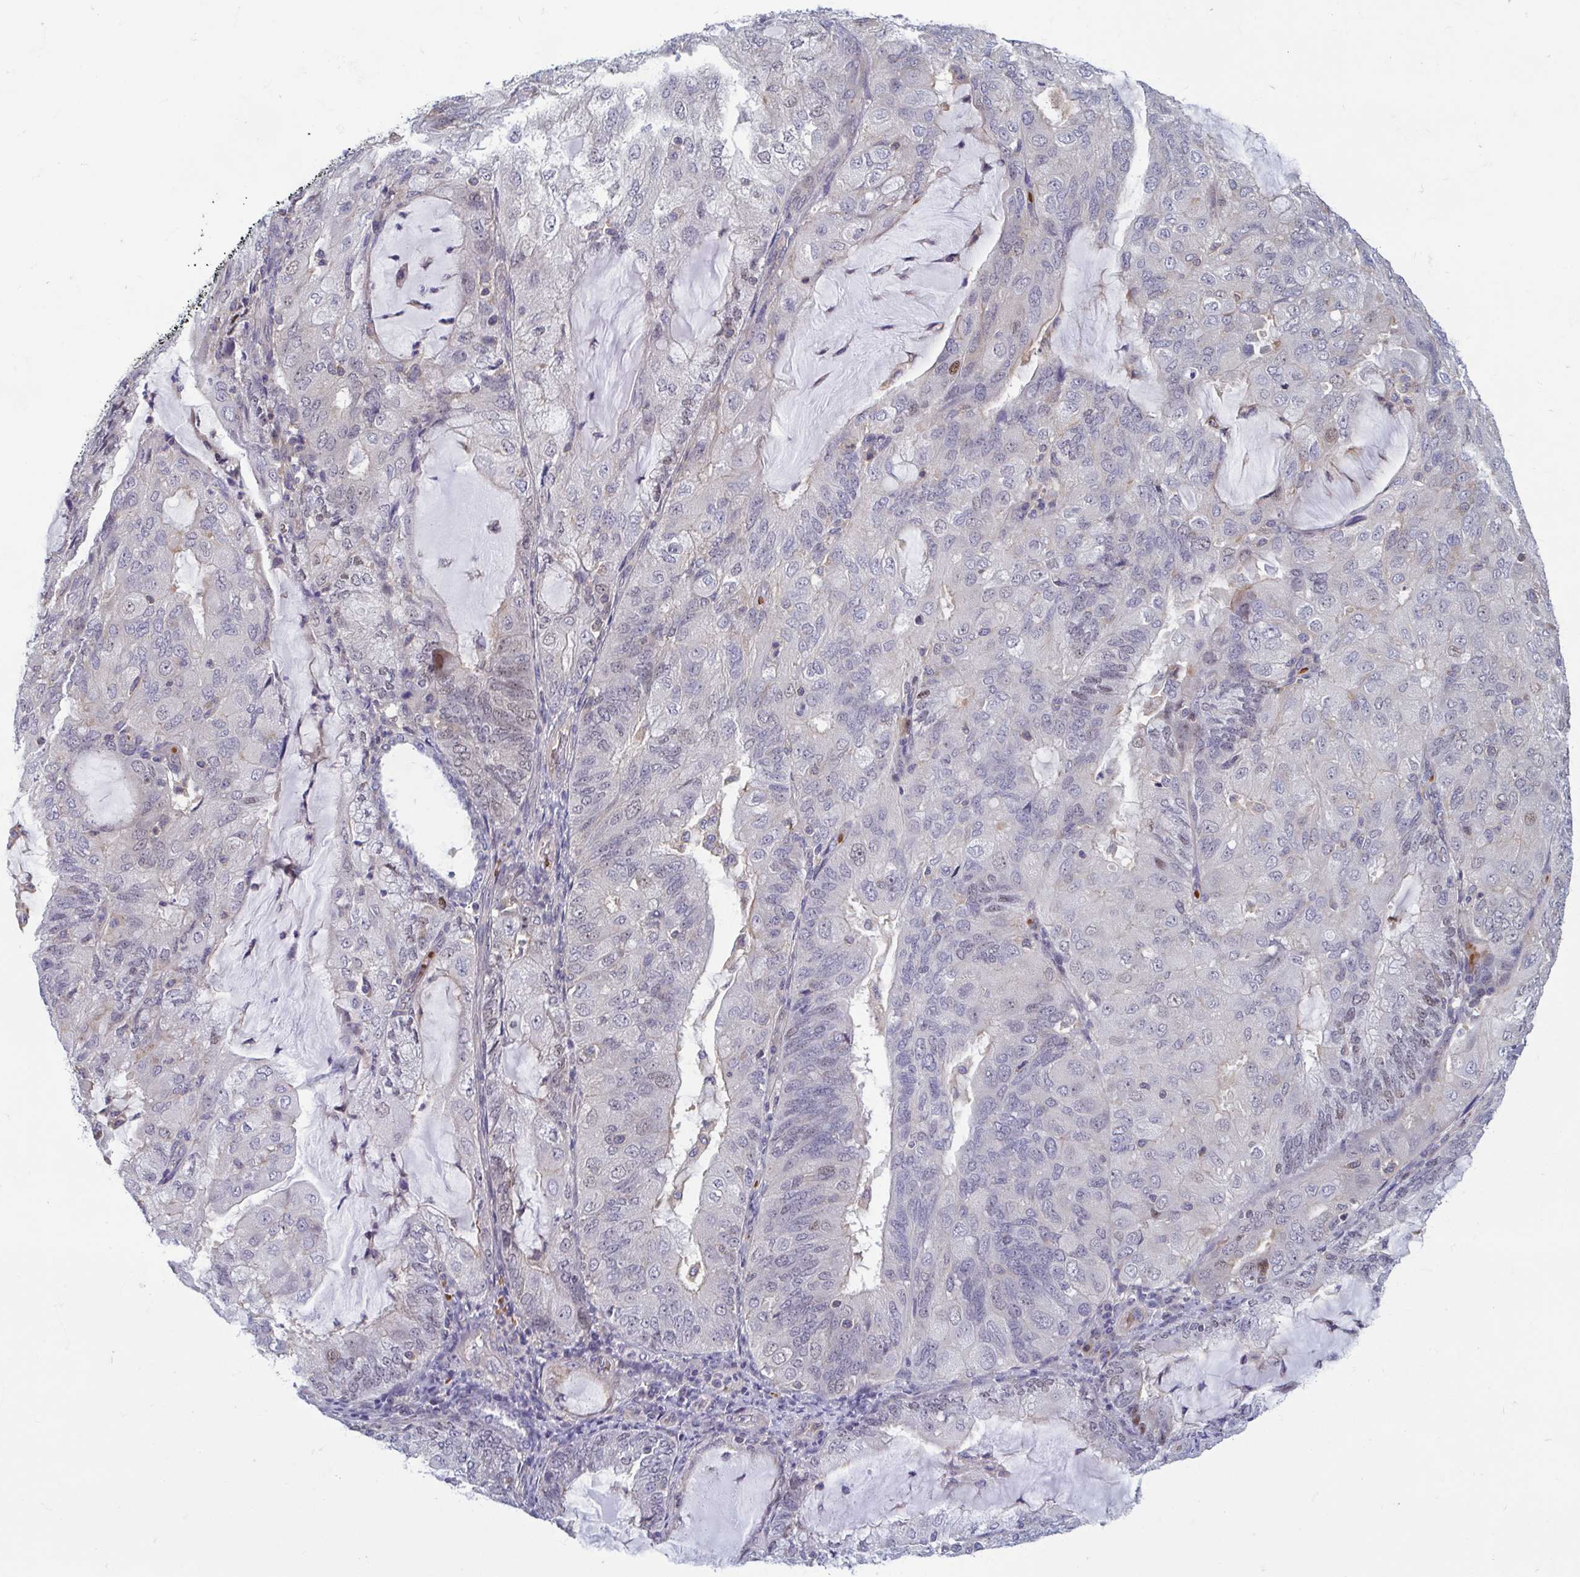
{"staining": {"intensity": "negative", "quantity": "none", "location": "none"}, "tissue": "endometrial cancer", "cell_type": "Tumor cells", "image_type": "cancer", "snomed": [{"axis": "morphology", "description": "Adenocarcinoma, NOS"}, {"axis": "topography", "description": "Endometrium"}], "caption": "Photomicrograph shows no significant protein positivity in tumor cells of adenocarcinoma (endometrial).", "gene": "LRRC38", "patient": {"sex": "female", "age": 81}}